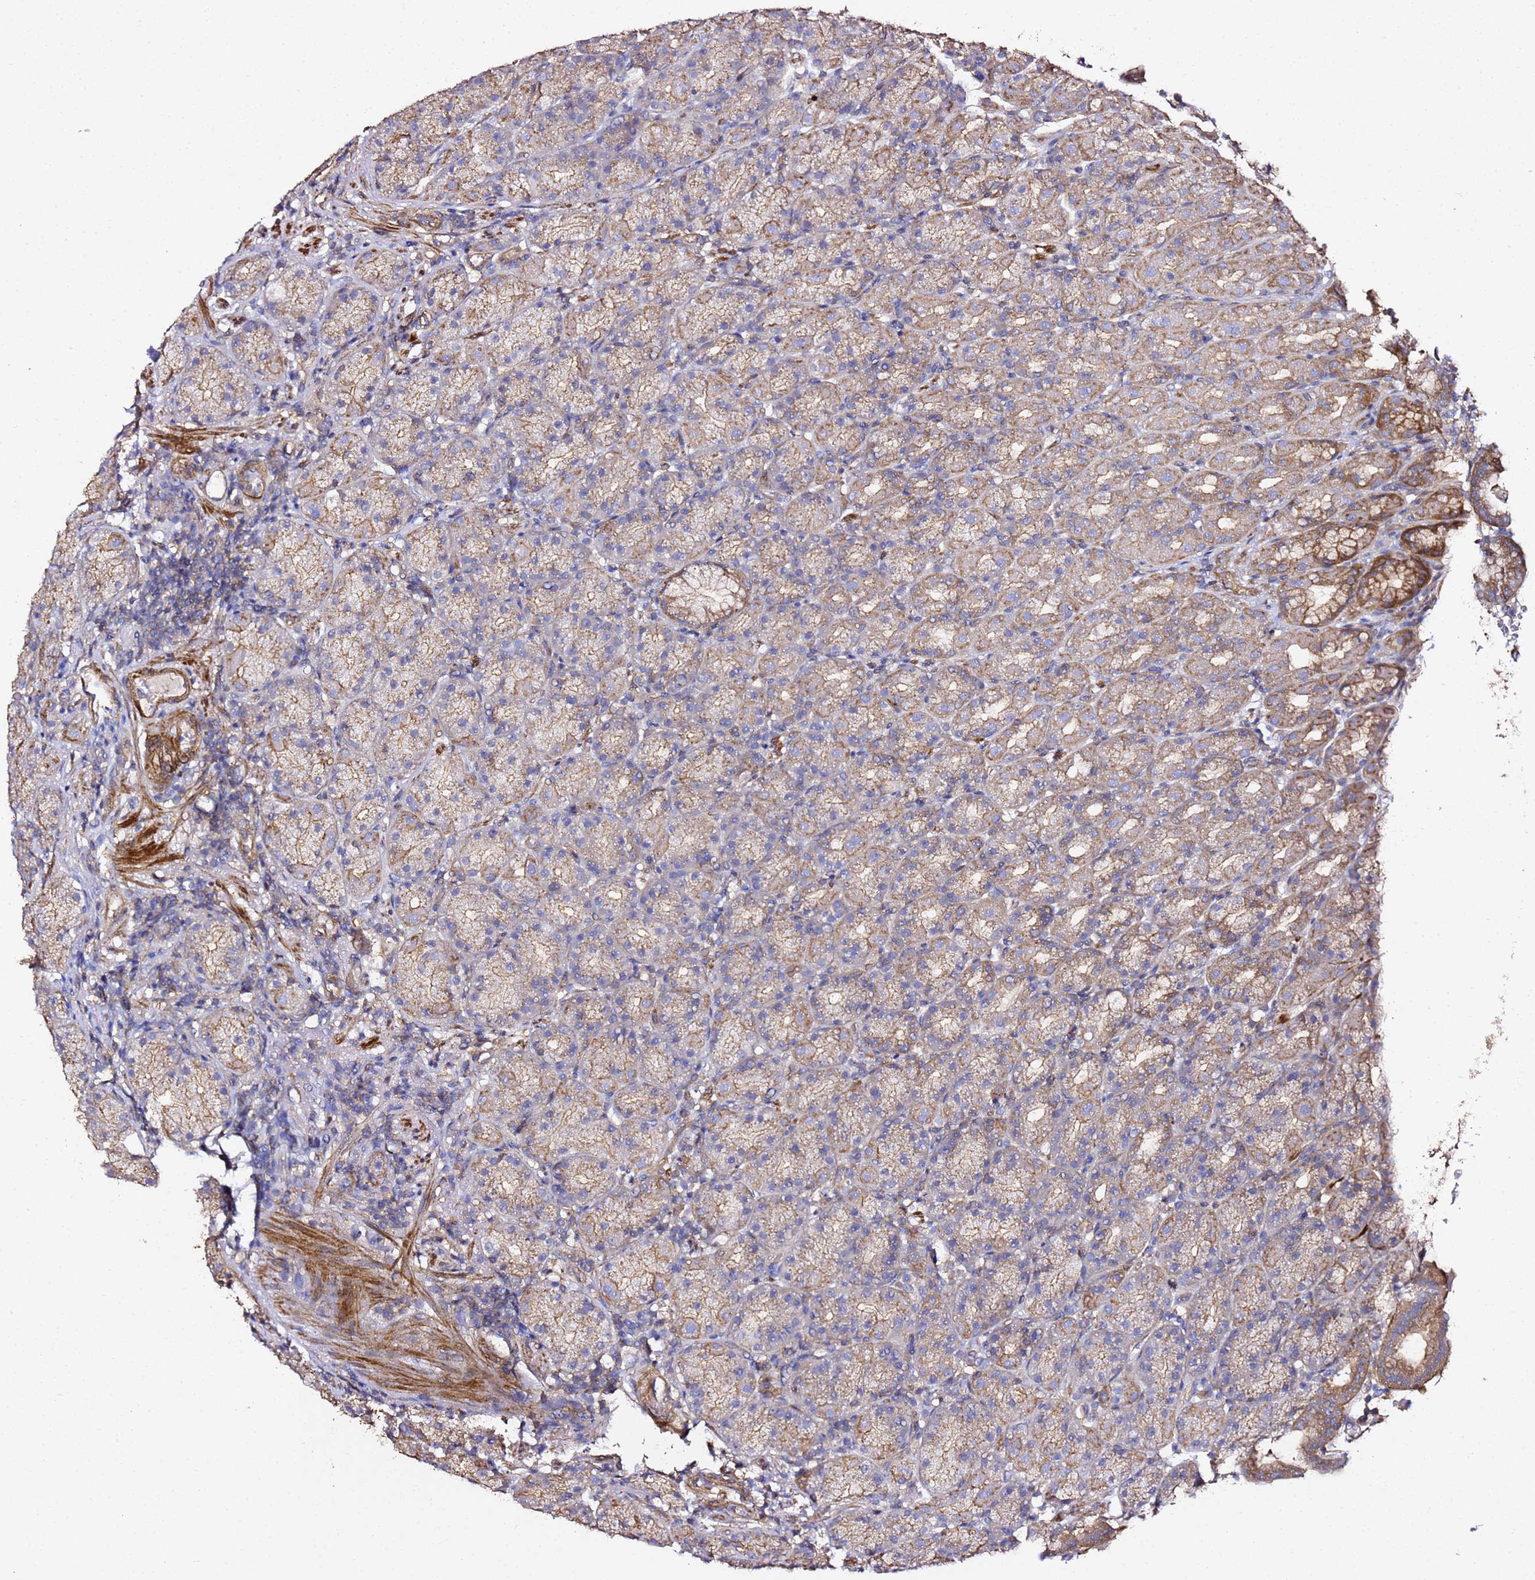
{"staining": {"intensity": "moderate", "quantity": ">75%", "location": "cytoplasmic/membranous"}, "tissue": "stomach", "cell_type": "Glandular cells", "image_type": "normal", "snomed": [{"axis": "morphology", "description": "Normal tissue, NOS"}, {"axis": "topography", "description": "Stomach, upper"}, {"axis": "topography", "description": "Stomach"}], "caption": "Moderate cytoplasmic/membranous protein positivity is seen in approximately >75% of glandular cells in stomach.", "gene": "ZFP36L2", "patient": {"sex": "male", "age": 68}}